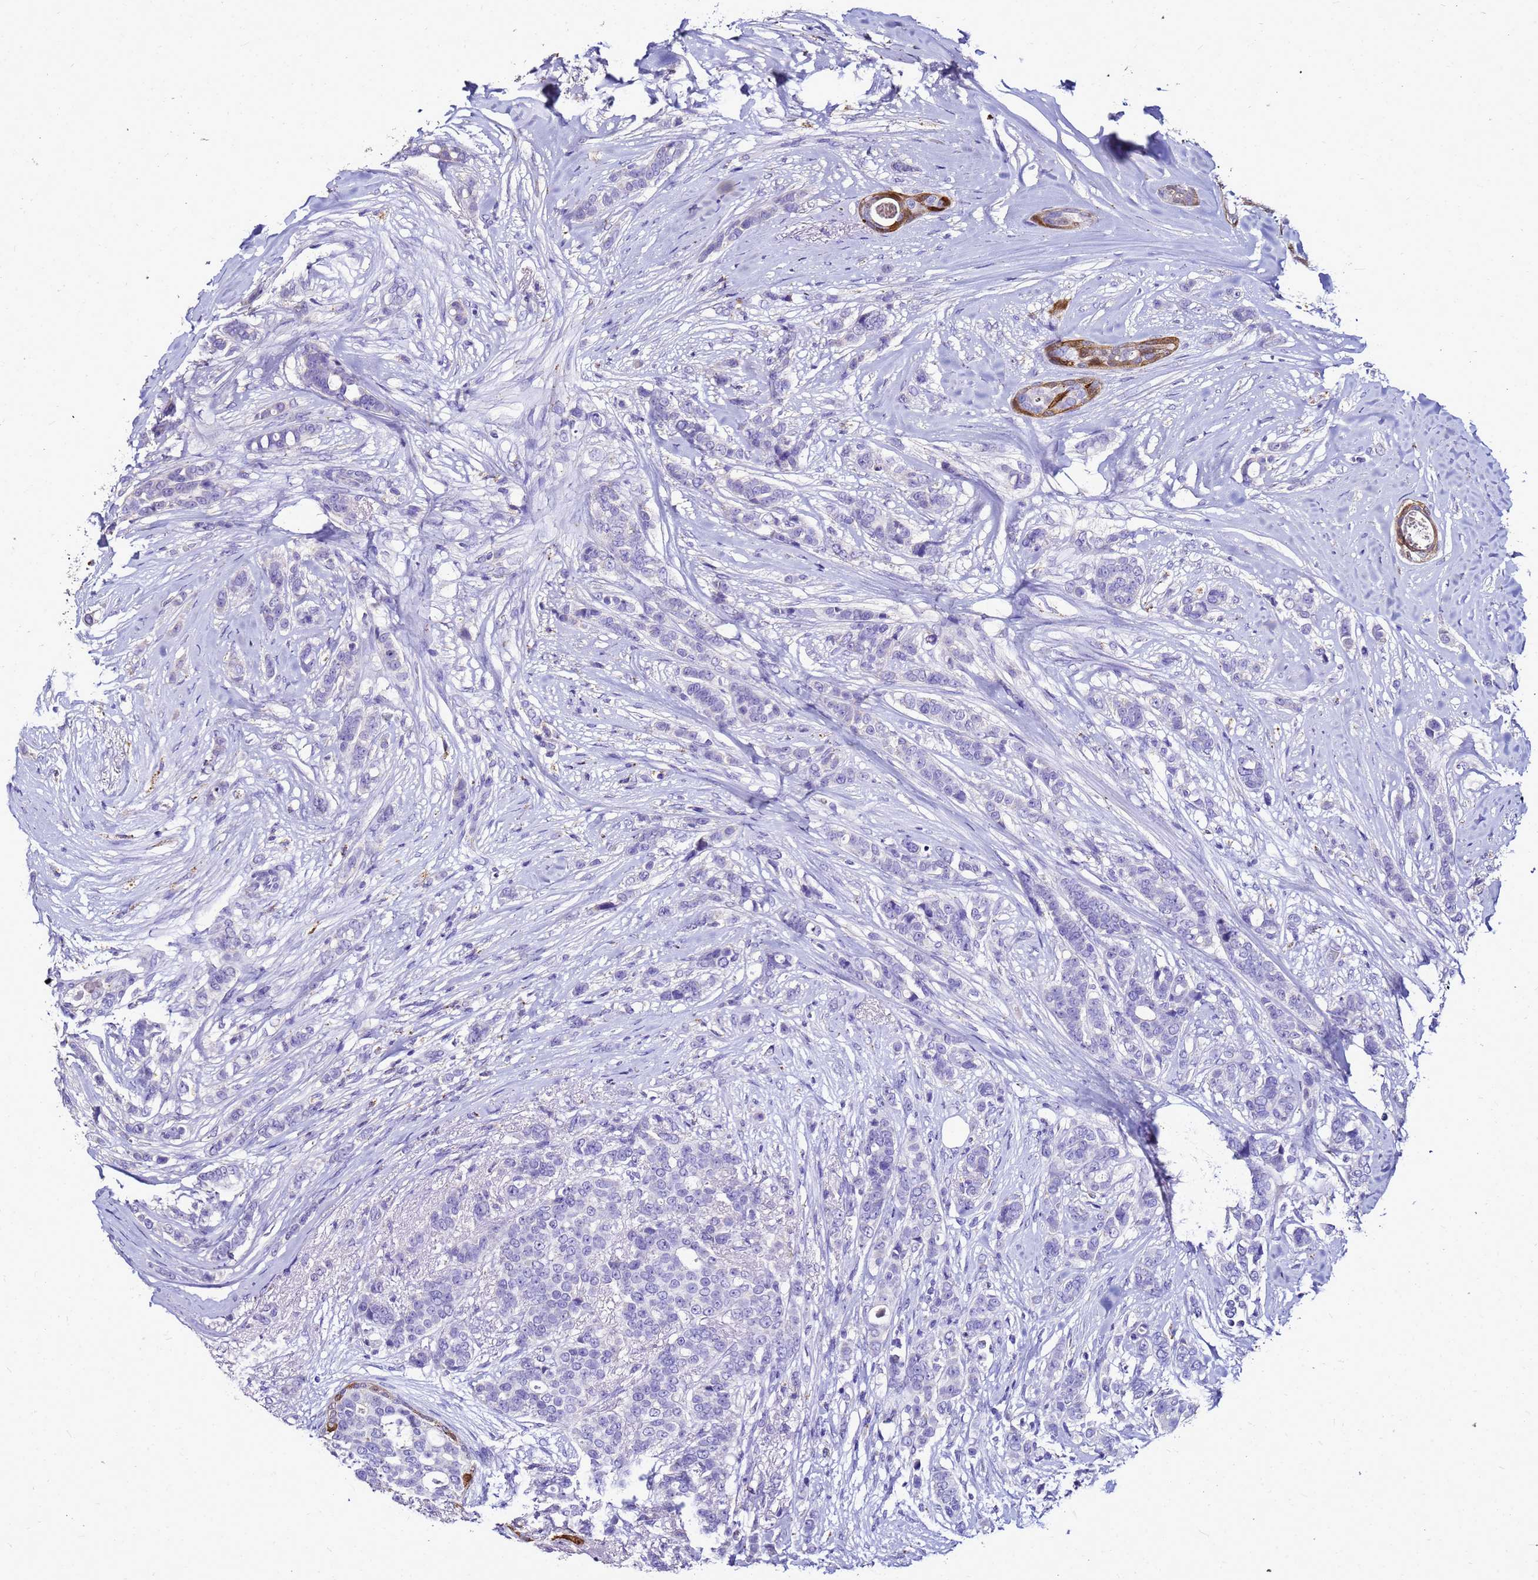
{"staining": {"intensity": "negative", "quantity": "none", "location": "none"}, "tissue": "breast cancer", "cell_type": "Tumor cells", "image_type": "cancer", "snomed": [{"axis": "morphology", "description": "Lobular carcinoma"}, {"axis": "topography", "description": "Breast"}], "caption": "Immunohistochemical staining of breast lobular carcinoma displays no significant positivity in tumor cells. (Brightfield microscopy of DAB (3,3'-diaminobenzidine) IHC at high magnification).", "gene": "S100A2", "patient": {"sex": "female", "age": 51}}